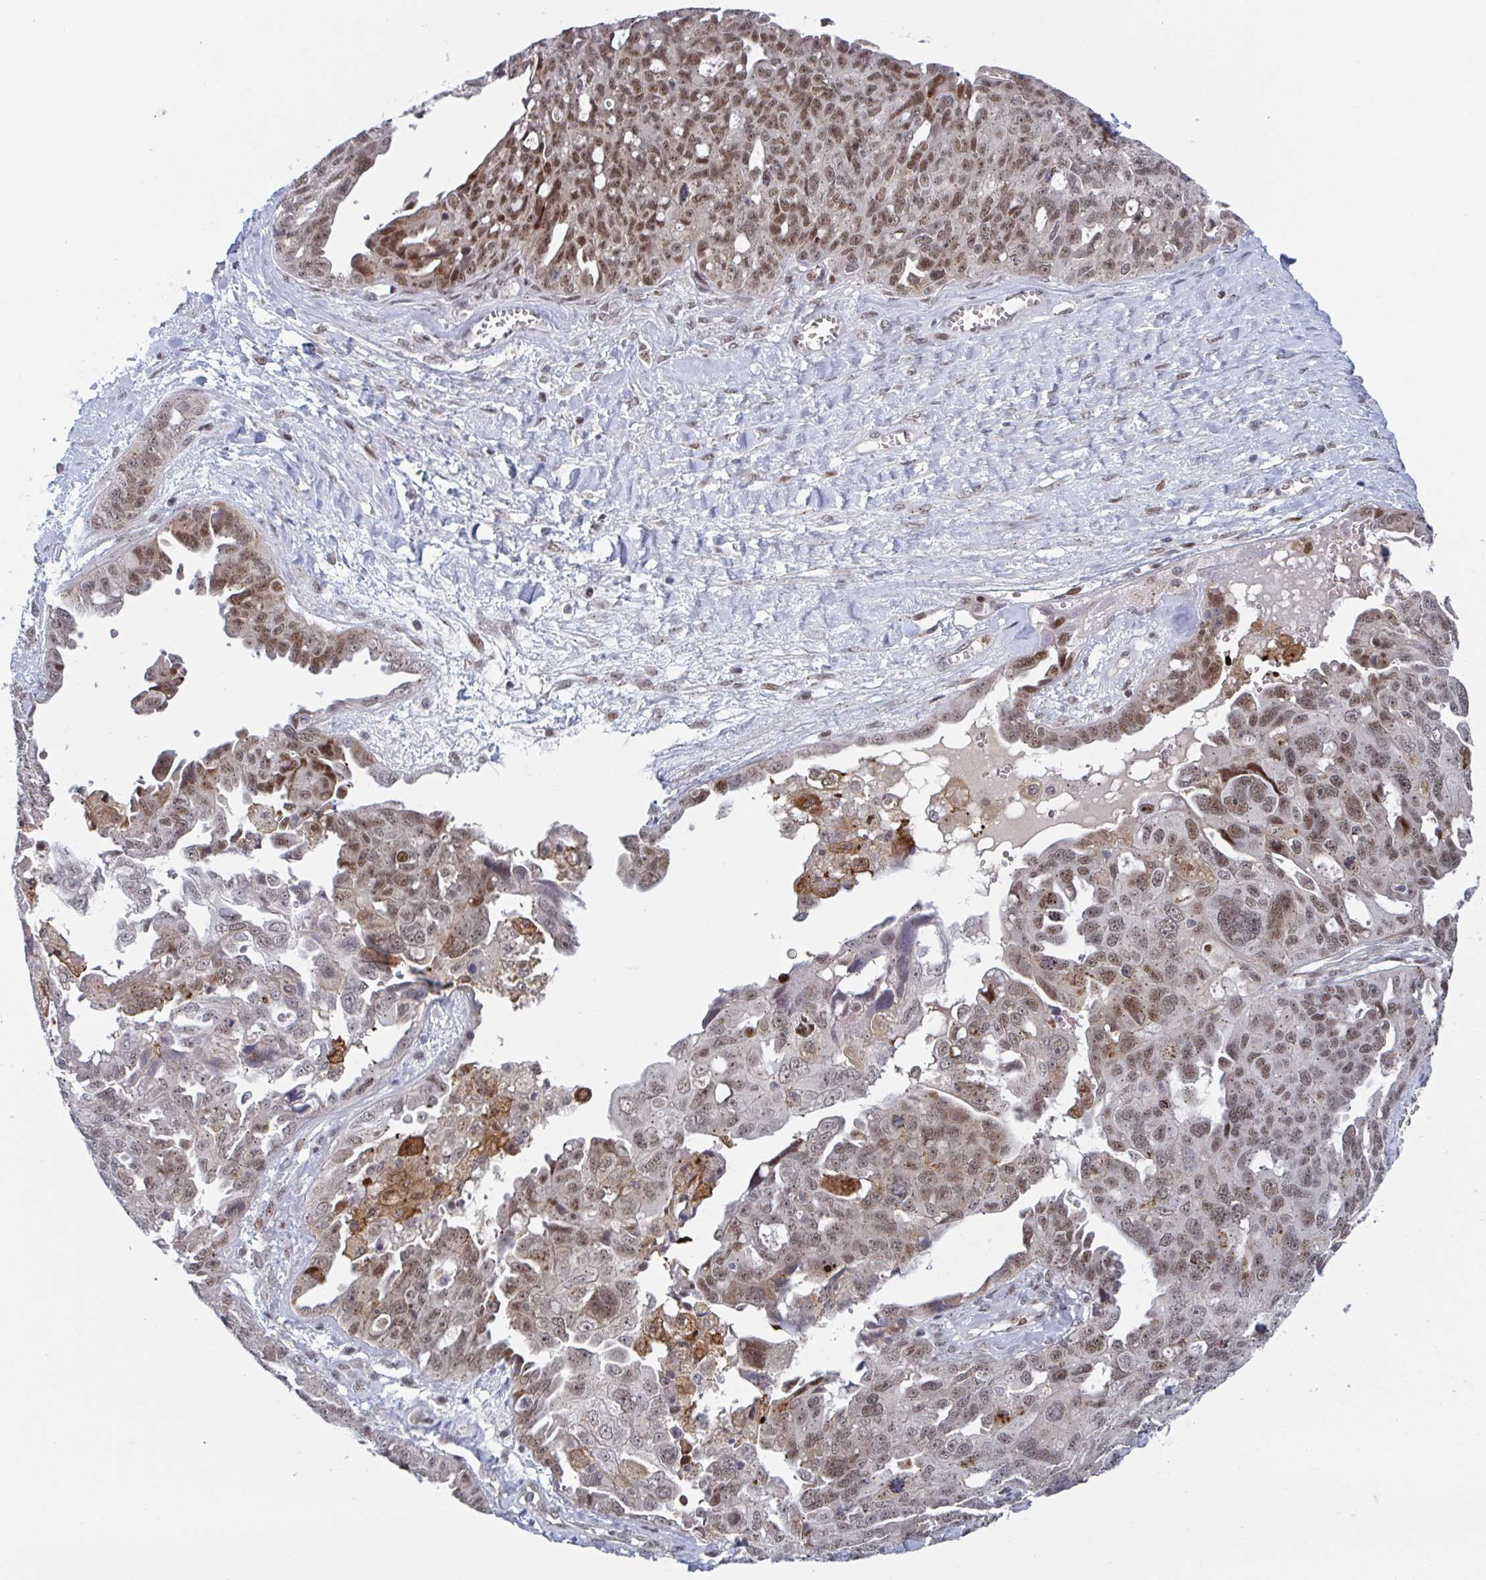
{"staining": {"intensity": "moderate", "quantity": "25%-75%", "location": "nuclear"}, "tissue": "ovarian cancer", "cell_type": "Tumor cells", "image_type": "cancer", "snomed": [{"axis": "morphology", "description": "Carcinoma, endometroid"}, {"axis": "topography", "description": "Ovary"}], "caption": "Moderate nuclear expression is appreciated in about 25%-75% of tumor cells in ovarian endometroid carcinoma.", "gene": "RNF212", "patient": {"sex": "female", "age": 70}}